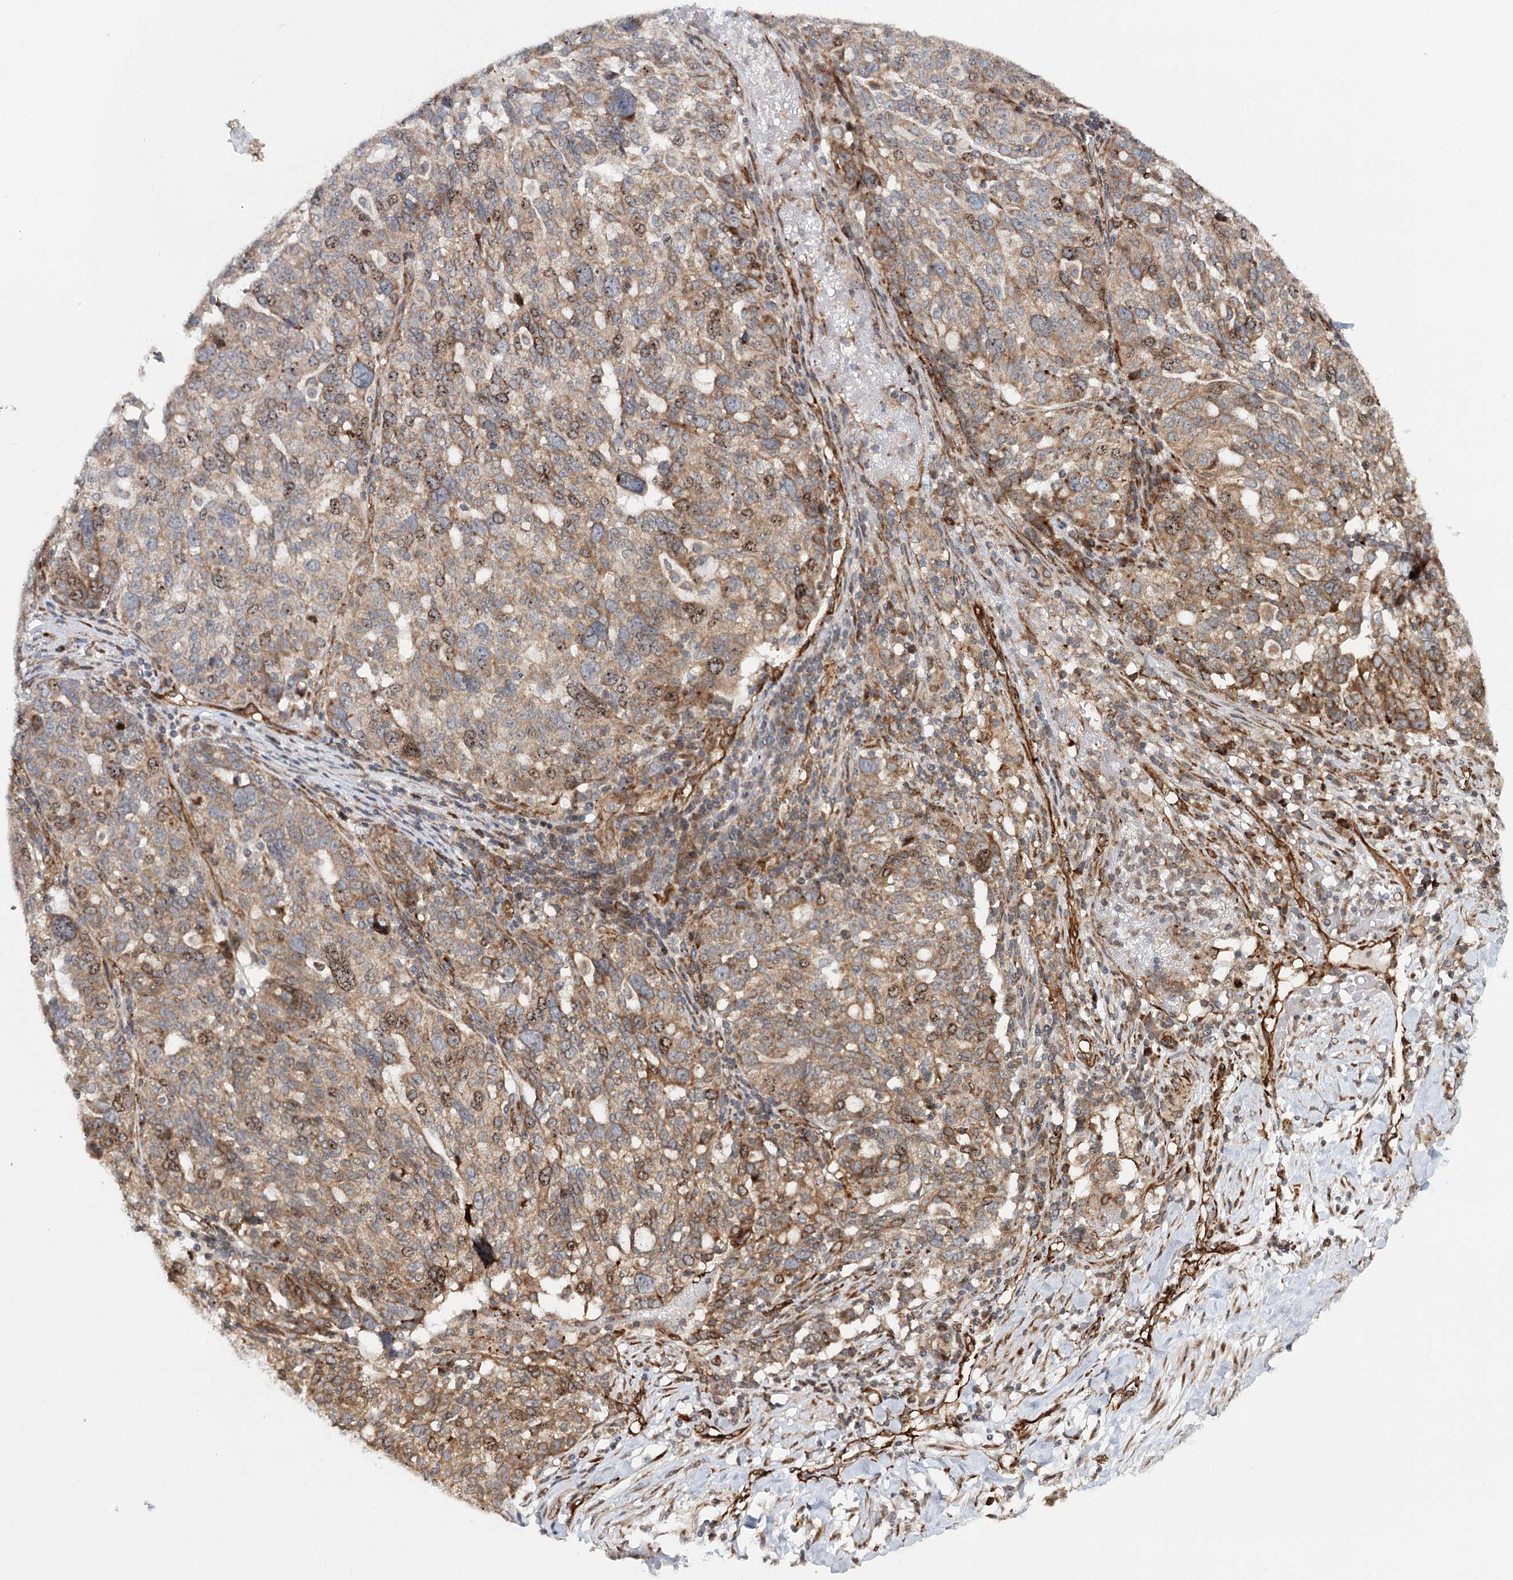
{"staining": {"intensity": "moderate", "quantity": ">75%", "location": "cytoplasmic/membranous,nuclear"}, "tissue": "ovarian cancer", "cell_type": "Tumor cells", "image_type": "cancer", "snomed": [{"axis": "morphology", "description": "Cystadenocarcinoma, serous, NOS"}, {"axis": "topography", "description": "Ovary"}], "caption": "Ovarian serous cystadenocarcinoma stained for a protein exhibits moderate cytoplasmic/membranous and nuclear positivity in tumor cells.", "gene": "MKNK1", "patient": {"sex": "female", "age": 59}}